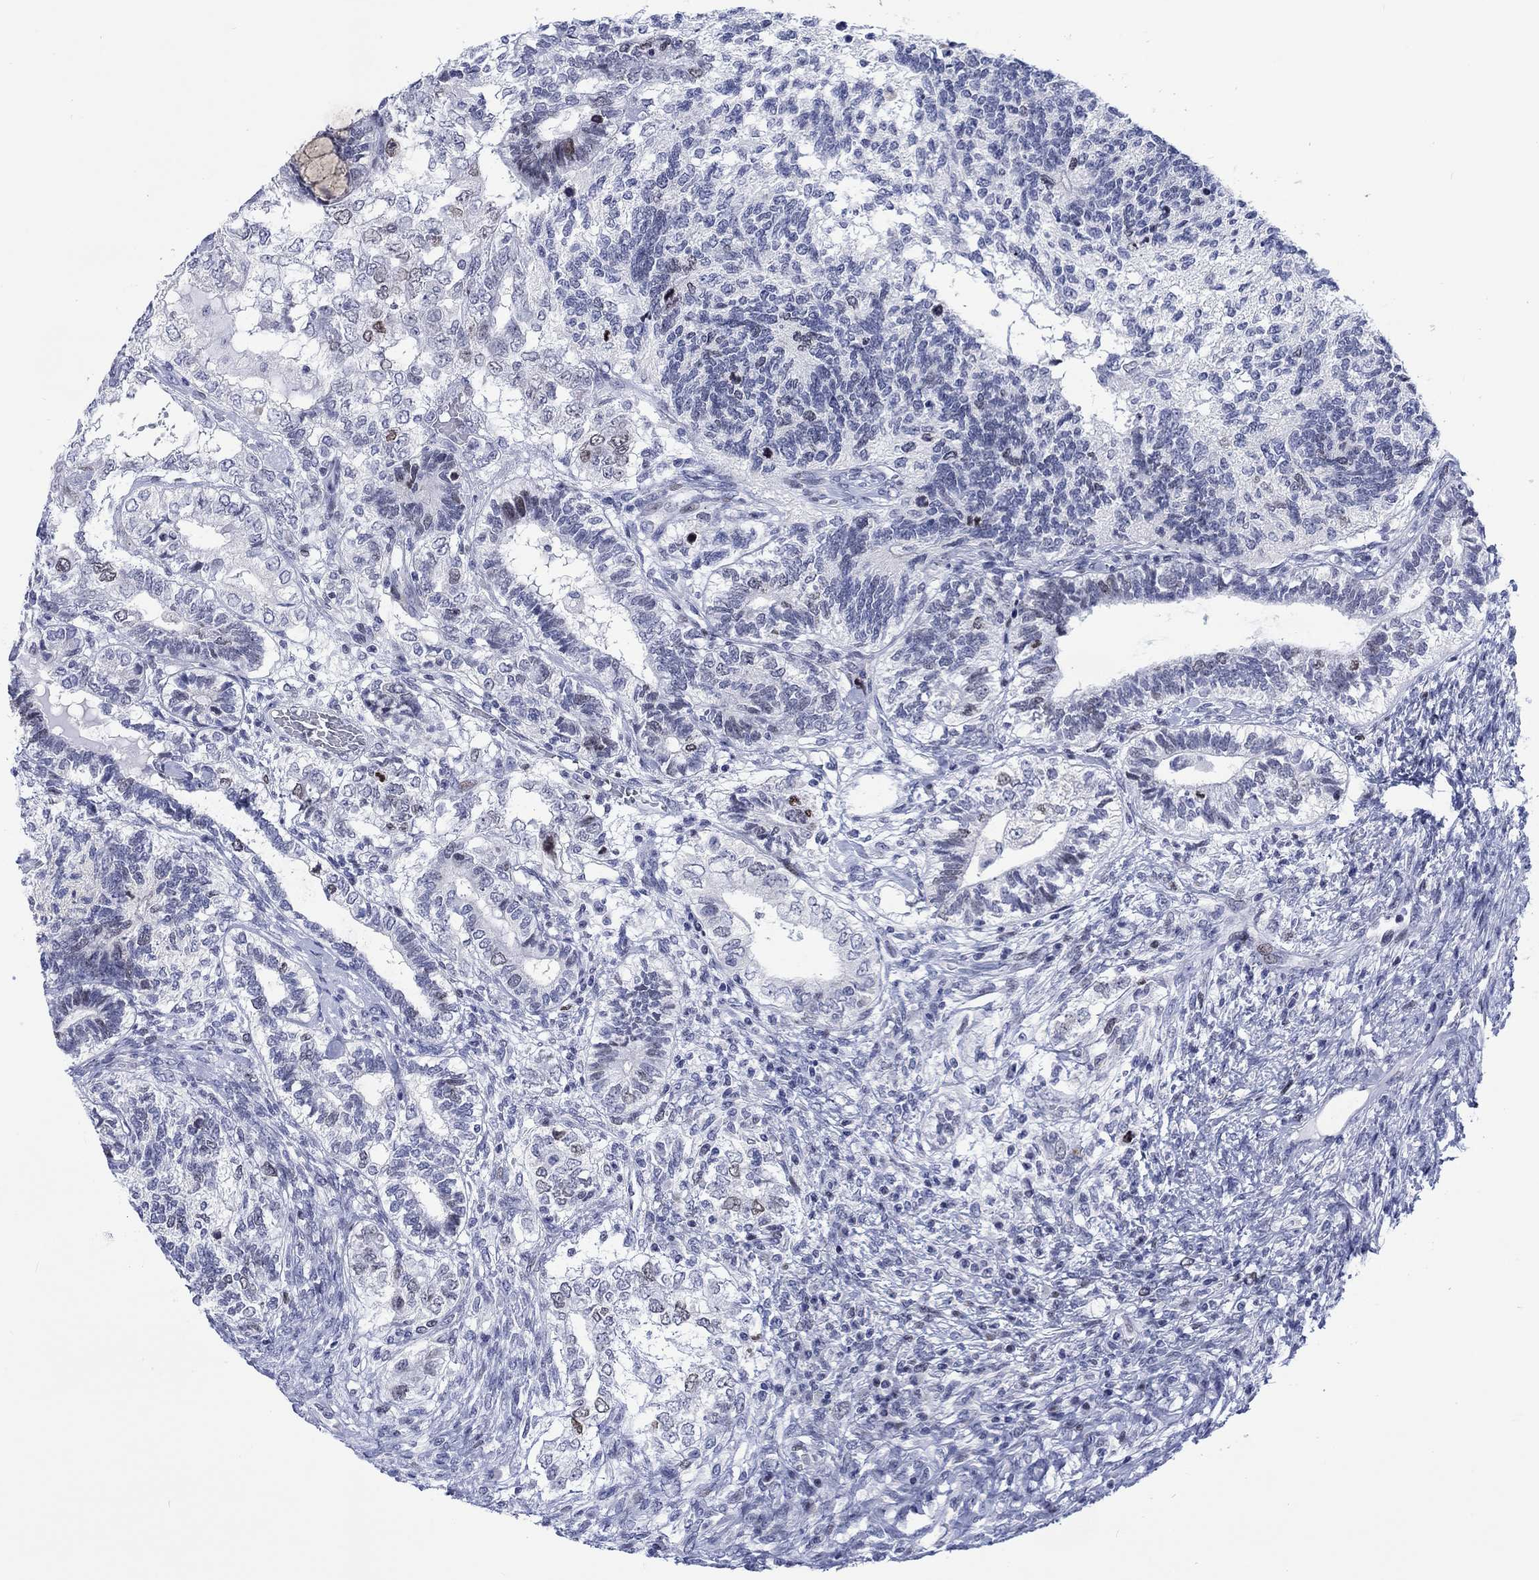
{"staining": {"intensity": "moderate", "quantity": "<25%", "location": "nuclear"}, "tissue": "testis cancer", "cell_type": "Tumor cells", "image_type": "cancer", "snomed": [{"axis": "morphology", "description": "Seminoma, NOS"}, {"axis": "morphology", "description": "Carcinoma, Embryonal, NOS"}, {"axis": "topography", "description": "Testis"}], "caption": "Immunohistochemical staining of human embryonal carcinoma (testis) shows low levels of moderate nuclear protein staining in about <25% of tumor cells.", "gene": "CDCA2", "patient": {"sex": "male", "age": 41}}